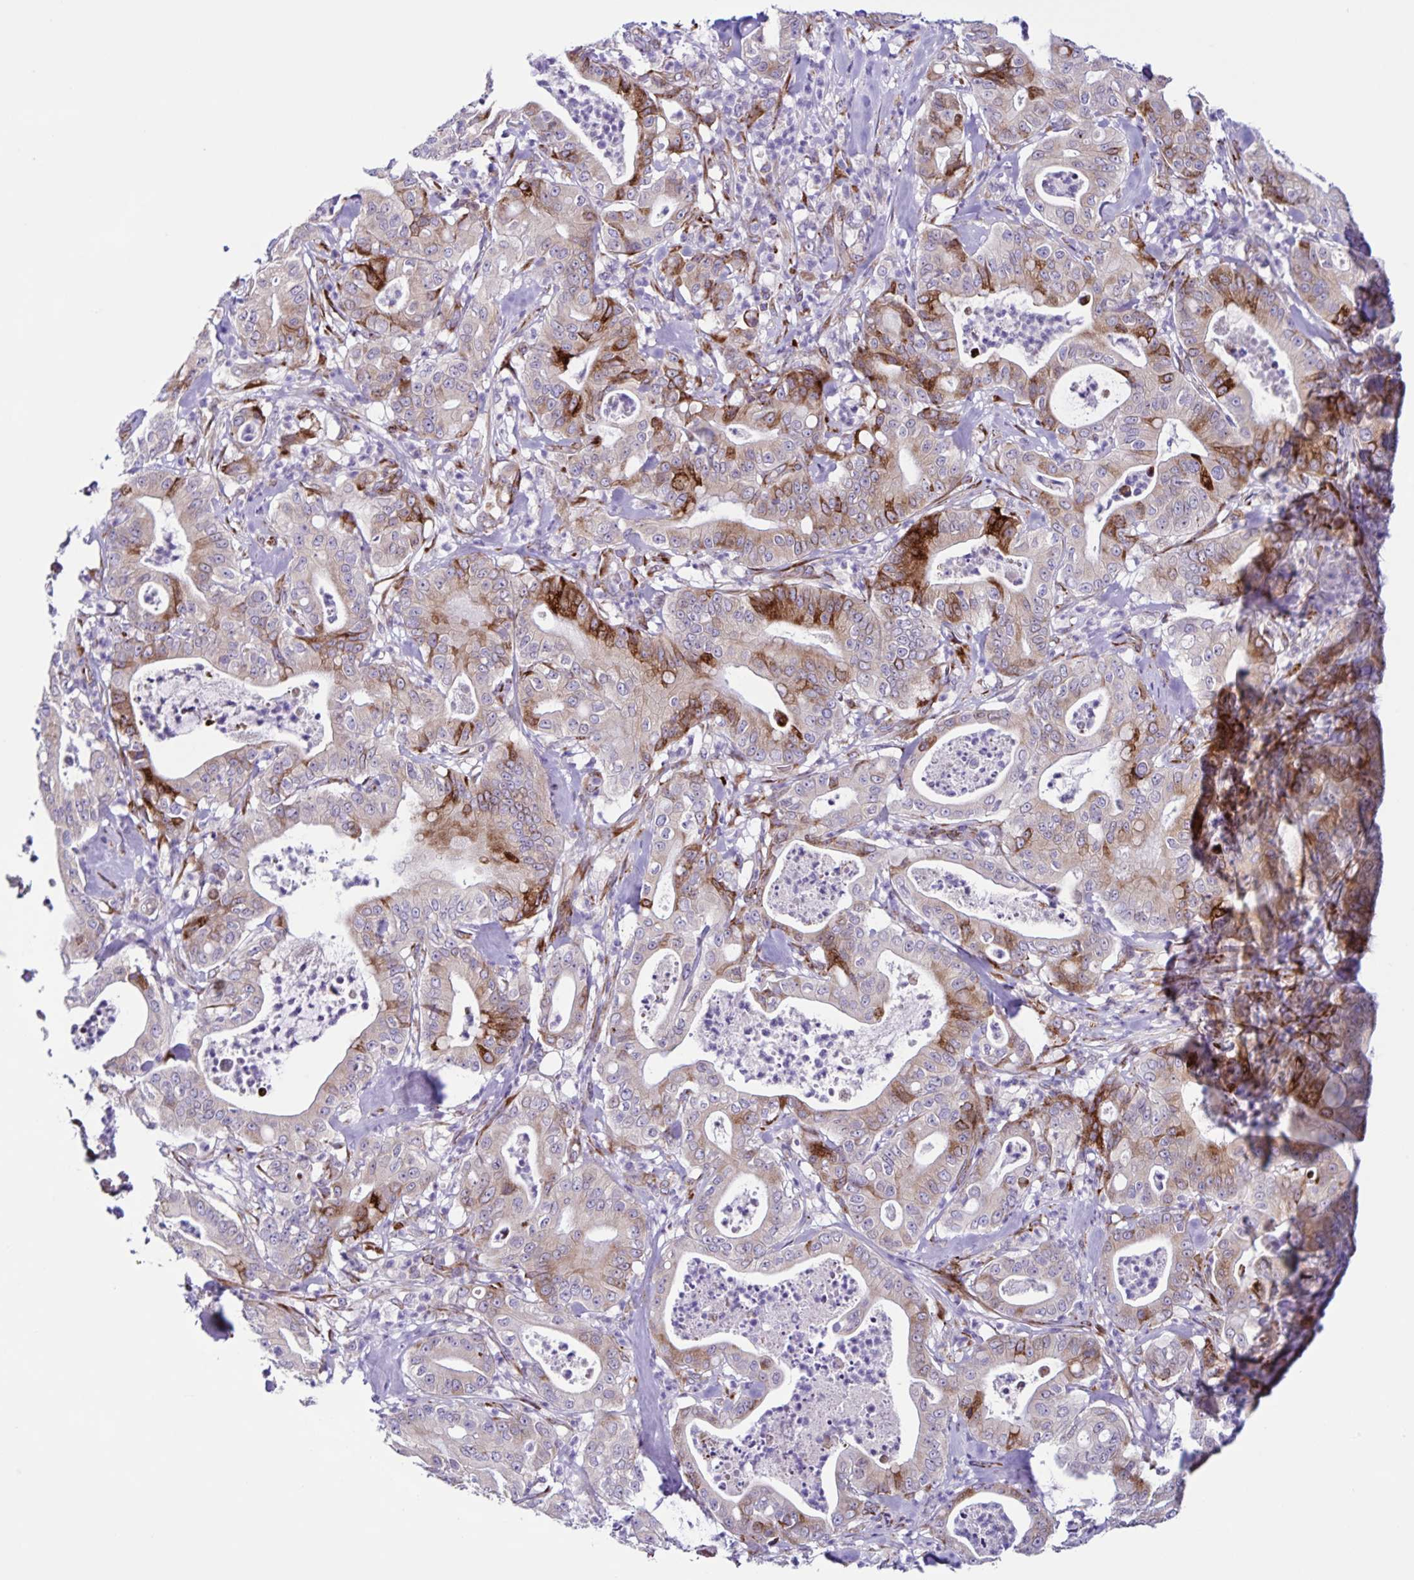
{"staining": {"intensity": "moderate", "quantity": "<25%", "location": "cytoplasmic/membranous"}, "tissue": "pancreatic cancer", "cell_type": "Tumor cells", "image_type": "cancer", "snomed": [{"axis": "morphology", "description": "Adenocarcinoma, NOS"}, {"axis": "topography", "description": "Pancreas"}], "caption": "This is a micrograph of immunohistochemistry staining of pancreatic cancer, which shows moderate staining in the cytoplasmic/membranous of tumor cells.", "gene": "OSBPL5", "patient": {"sex": "male", "age": 71}}